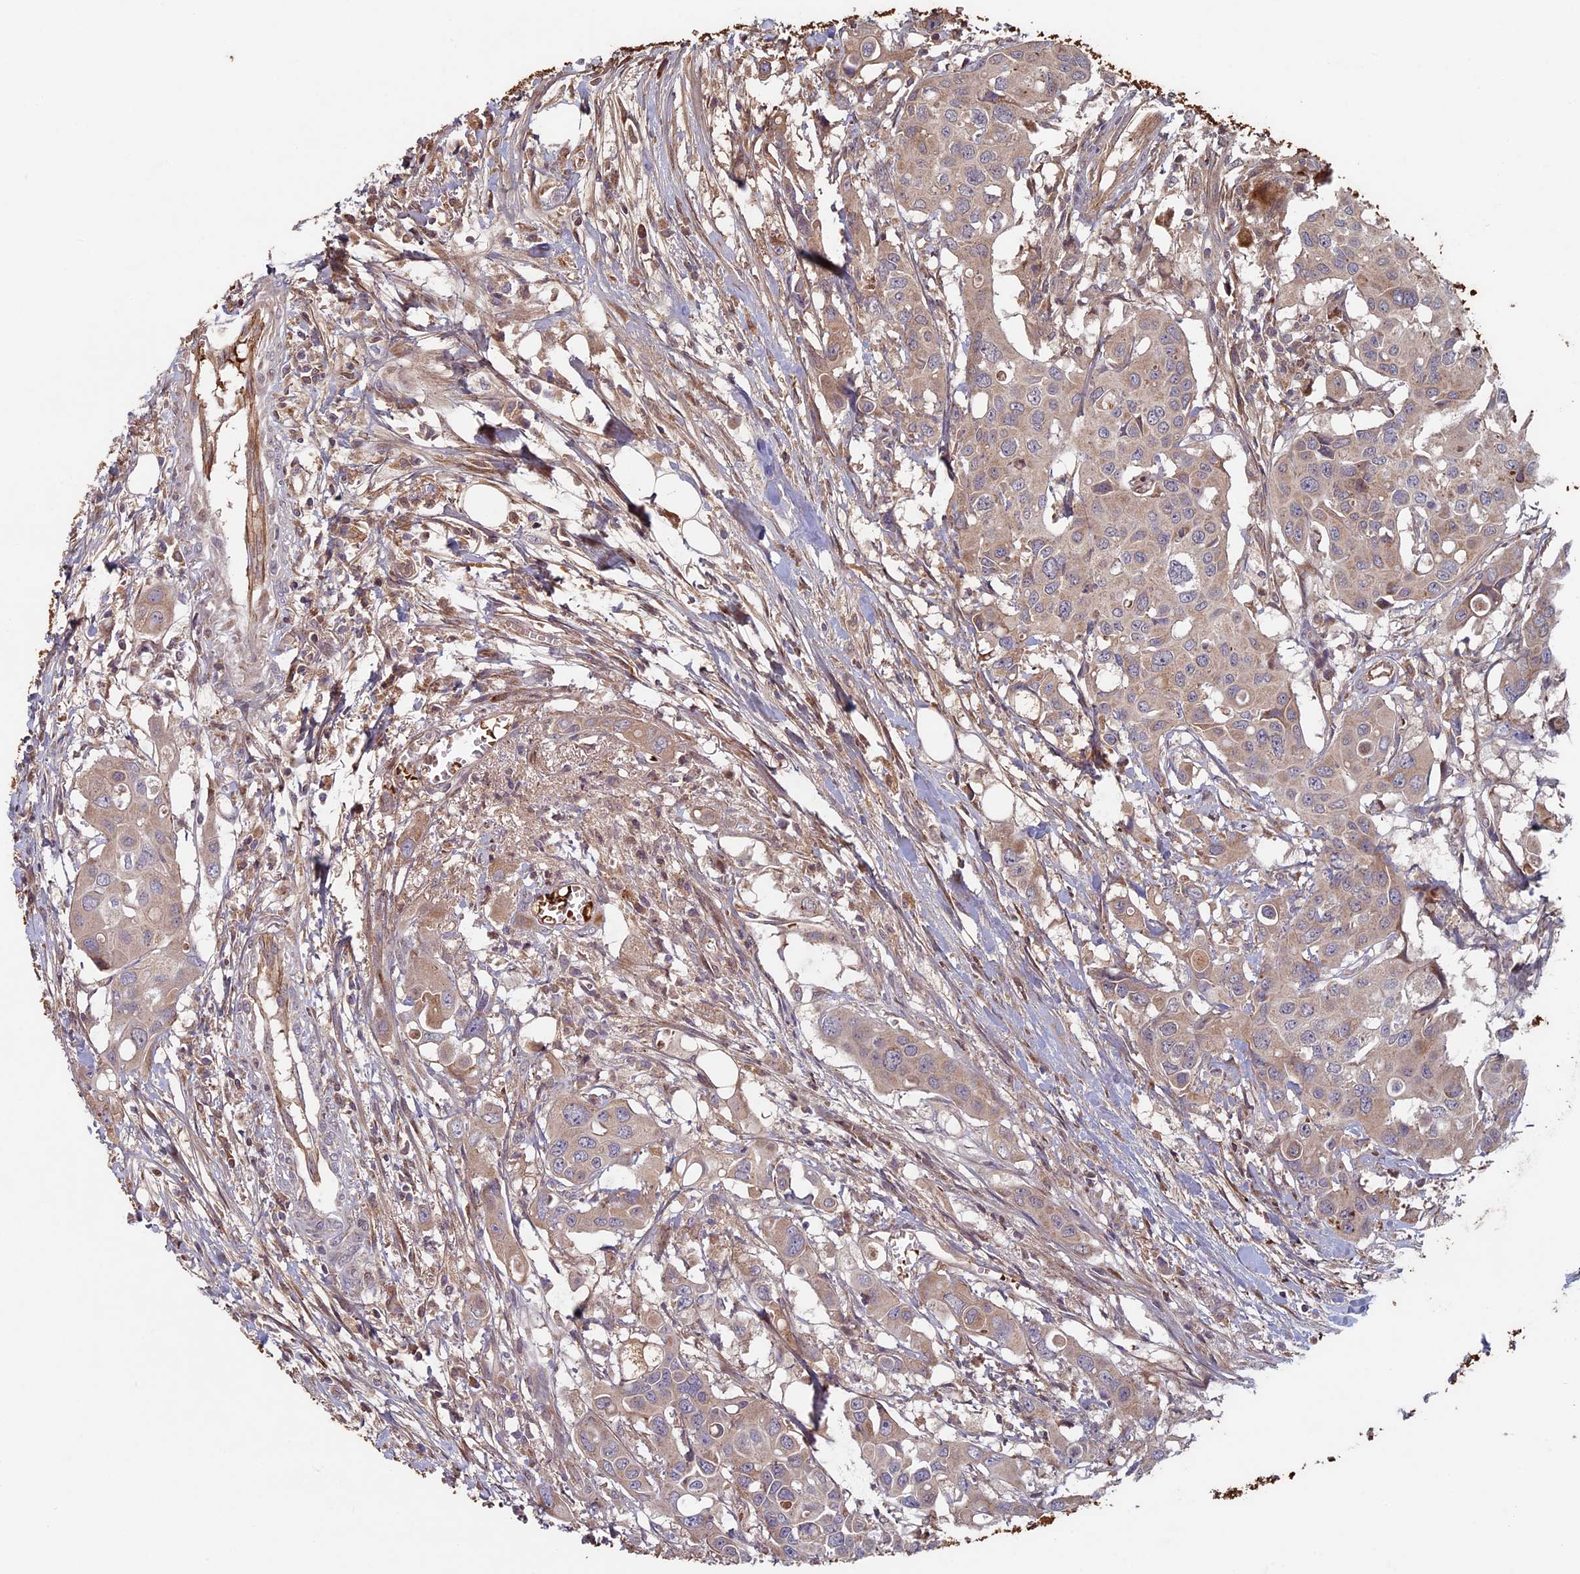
{"staining": {"intensity": "weak", "quantity": "25%-75%", "location": "cytoplasmic/membranous"}, "tissue": "colorectal cancer", "cell_type": "Tumor cells", "image_type": "cancer", "snomed": [{"axis": "morphology", "description": "Adenocarcinoma, NOS"}, {"axis": "topography", "description": "Colon"}], "caption": "High-magnification brightfield microscopy of colorectal cancer (adenocarcinoma) stained with DAB (3,3'-diaminobenzidine) (brown) and counterstained with hematoxylin (blue). tumor cells exhibit weak cytoplasmic/membranous expression is seen in about25%-75% of cells.", "gene": "RCCD1", "patient": {"sex": "male", "age": 77}}